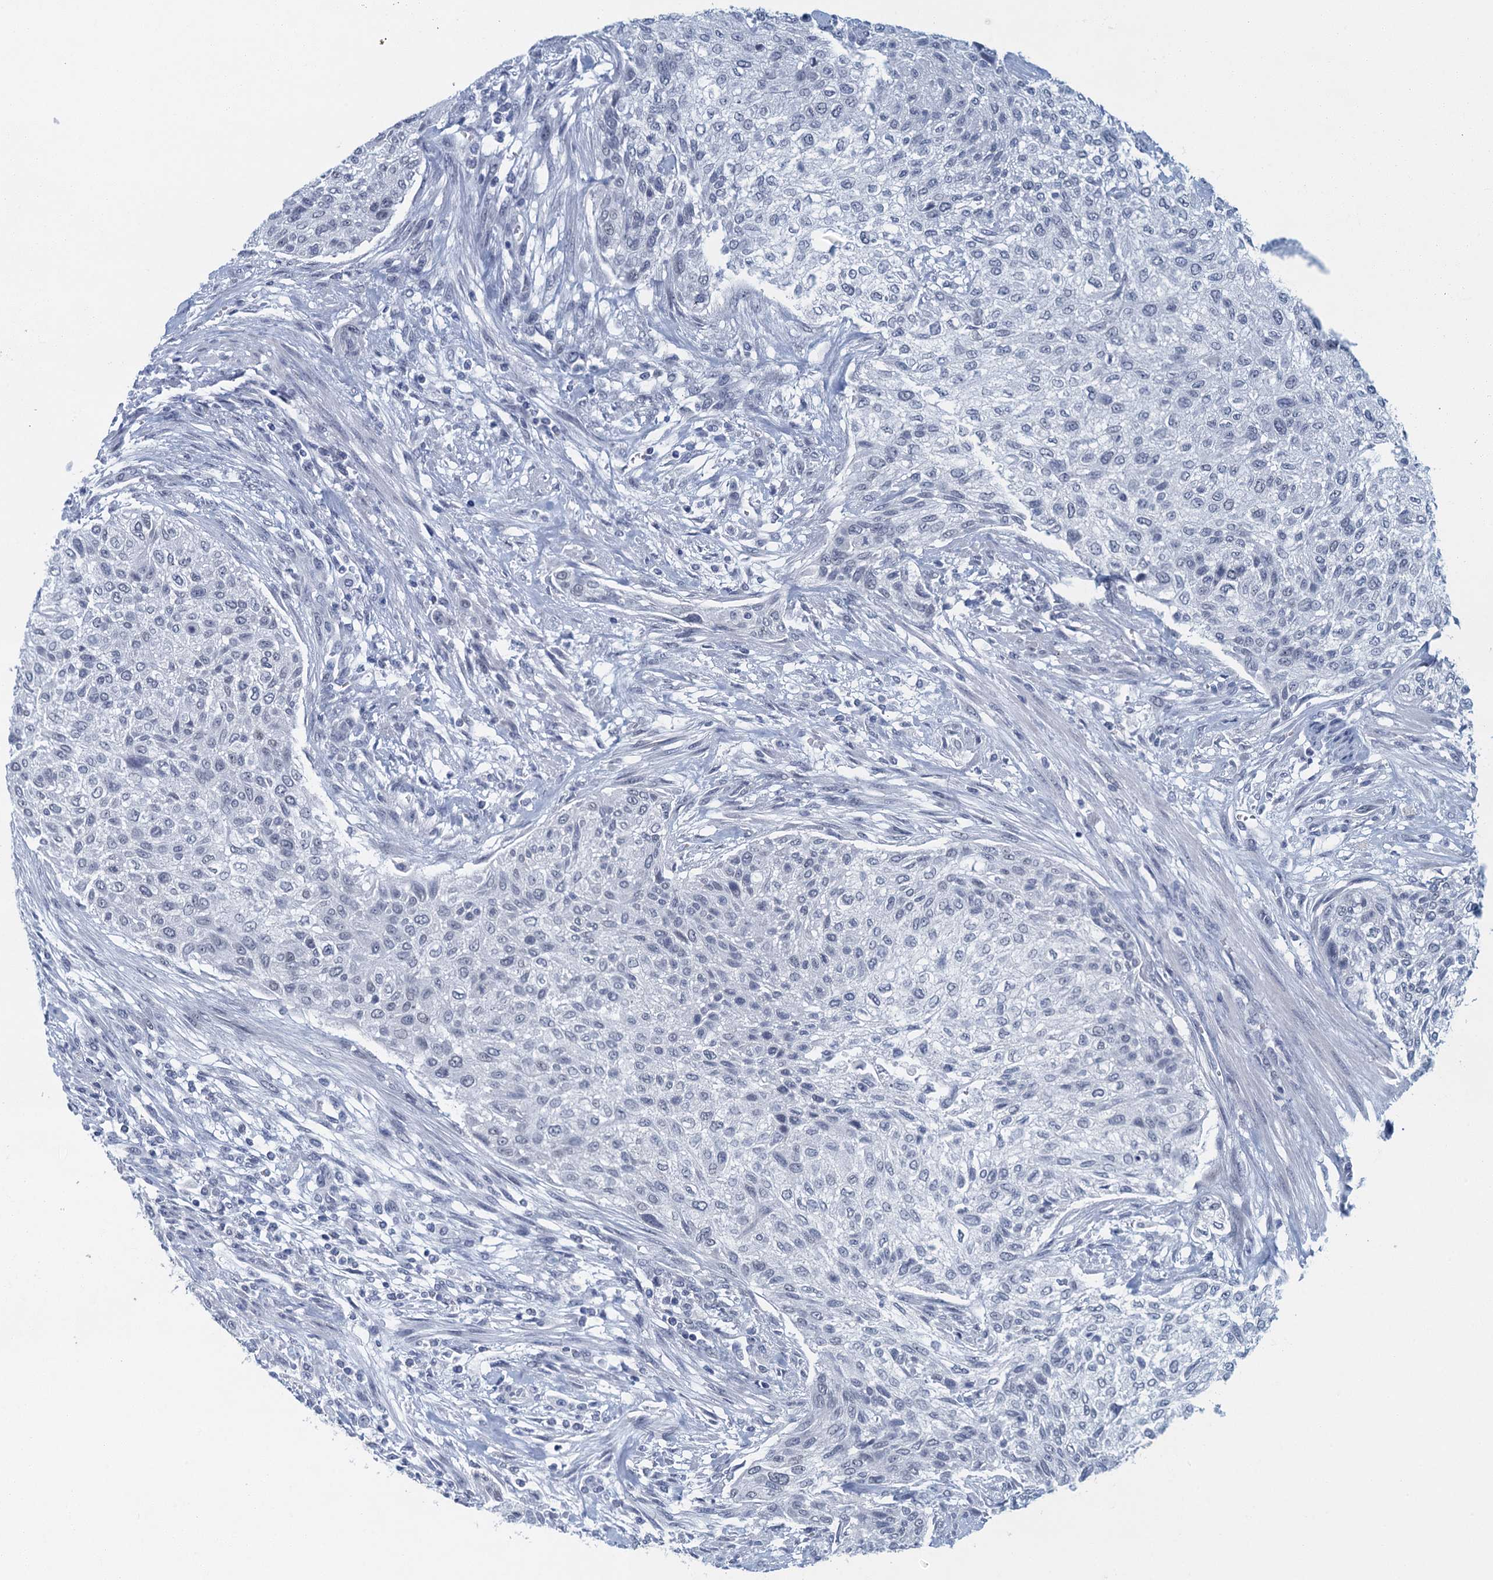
{"staining": {"intensity": "negative", "quantity": "none", "location": "none"}, "tissue": "urothelial cancer", "cell_type": "Tumor cells", "image_type": "cancer", "snomed": [{"axis": "morphology", "description": "Normal tissue, NOS"}, {"axis": "morphology", "description": "Urothelial carcinoma, NOS"}, {"axis": "topography", "description": "Urinary bladder"}, {"axis": "topography", "description": "Peripheral nerve tissue"}], "caption": "Tumor cells are negative for brown protein staining in transitional cell carcinoma. Nuclei are stained in blue.", "gene": "ENSG00000131152", "patient": {"sex": "male", "age": 35}}